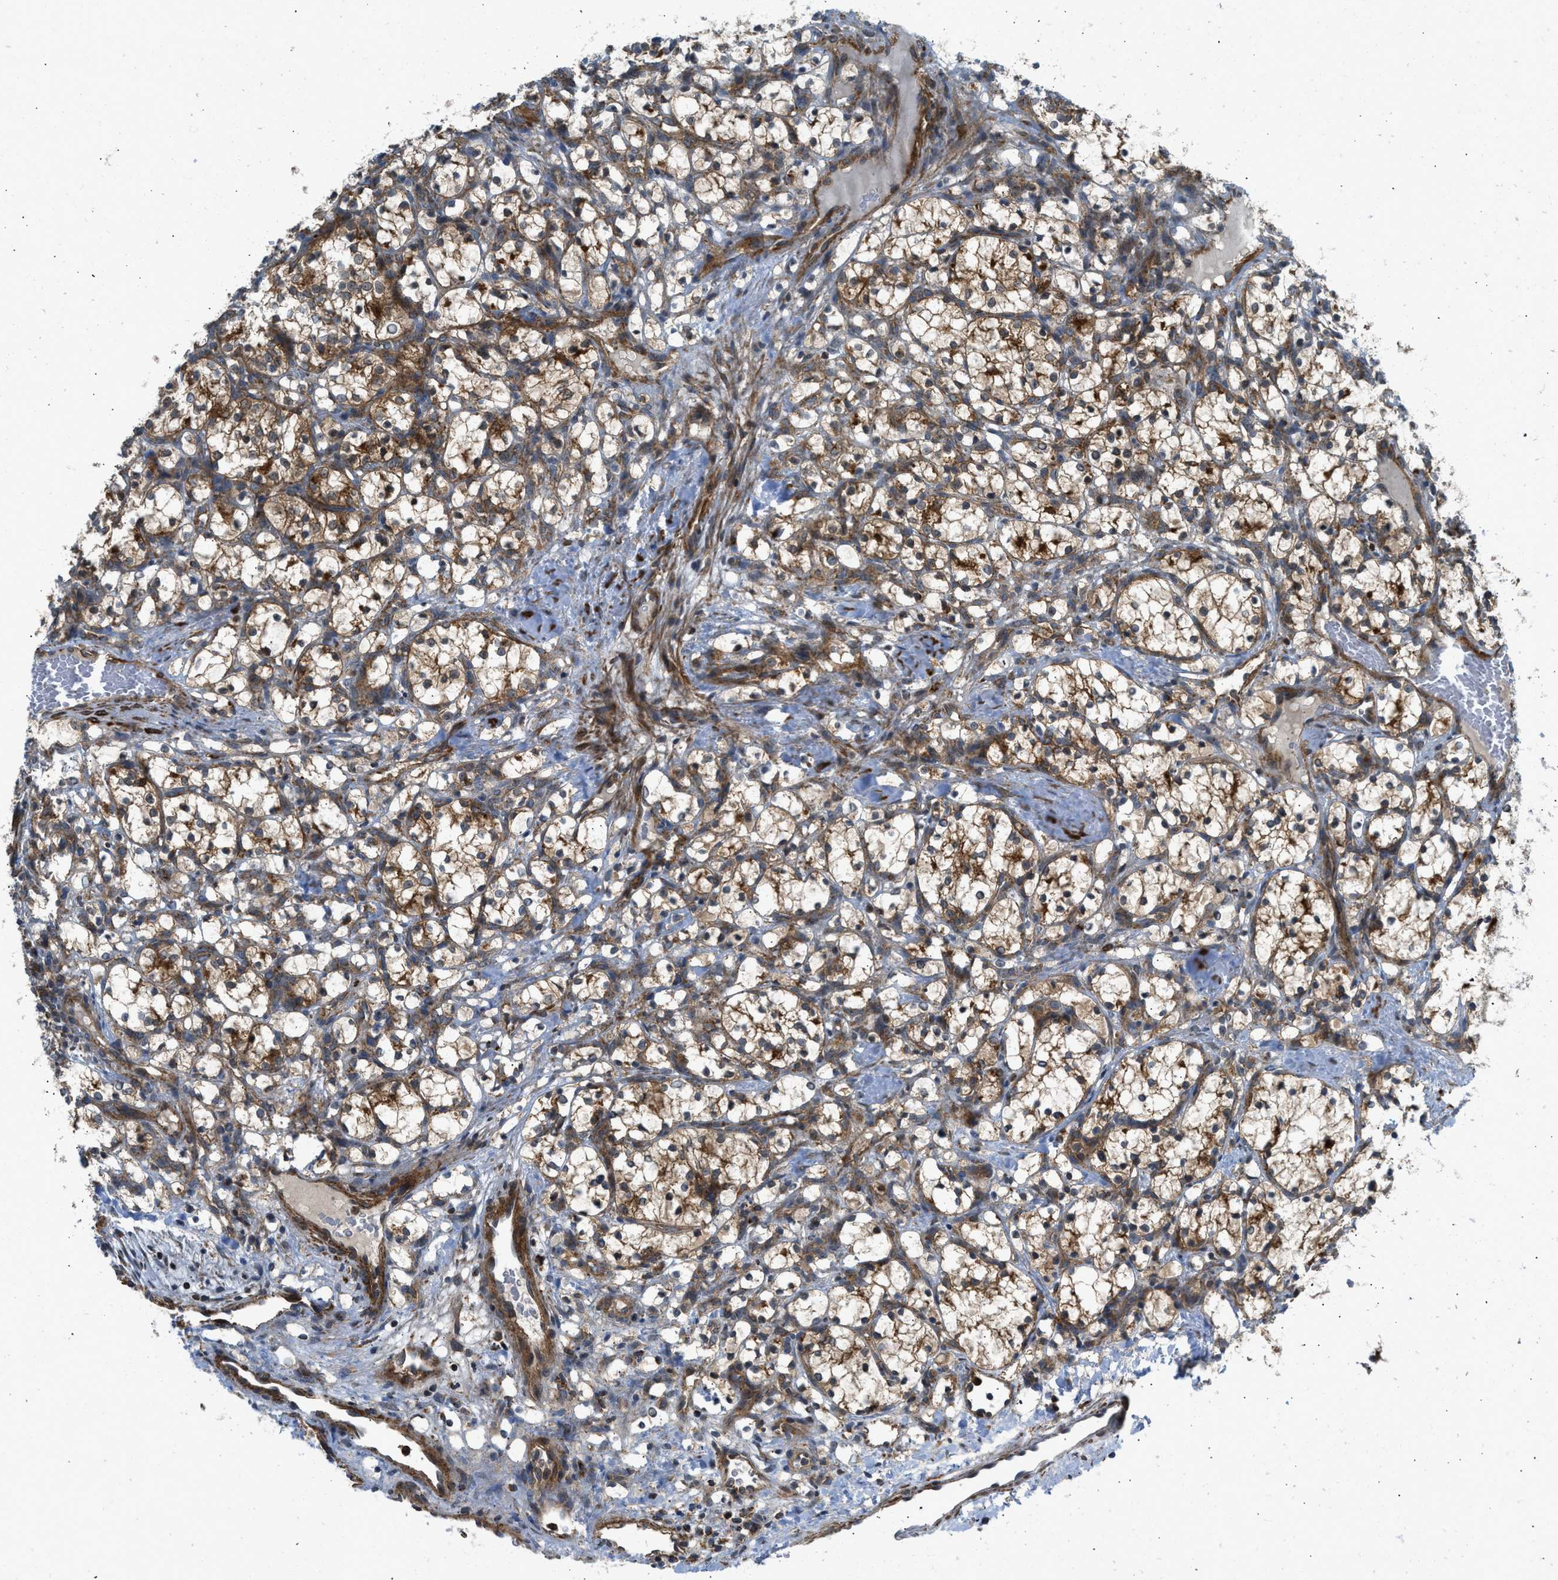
{"staining": {"intensity": "moderate", "quantity": ">75%", "location": "cytoplasmic/membranous"}, "tissue": "renal cancer", "cell_type": "Tumor cells", "image_type": "cancer", "snomed": [{"axis": "morphology", "description": "Adenocarcinoma, NOS"}, {"axis": "topography", "description": "Kidney"}], "caption": "The micrograph shows staining of renal cancer, revealing moderate cytoplasmic/membranous protein positivity (brown color) within tumor cells.", "gene": "SESN2", "patient": {"sex": "female", "age": 69}}